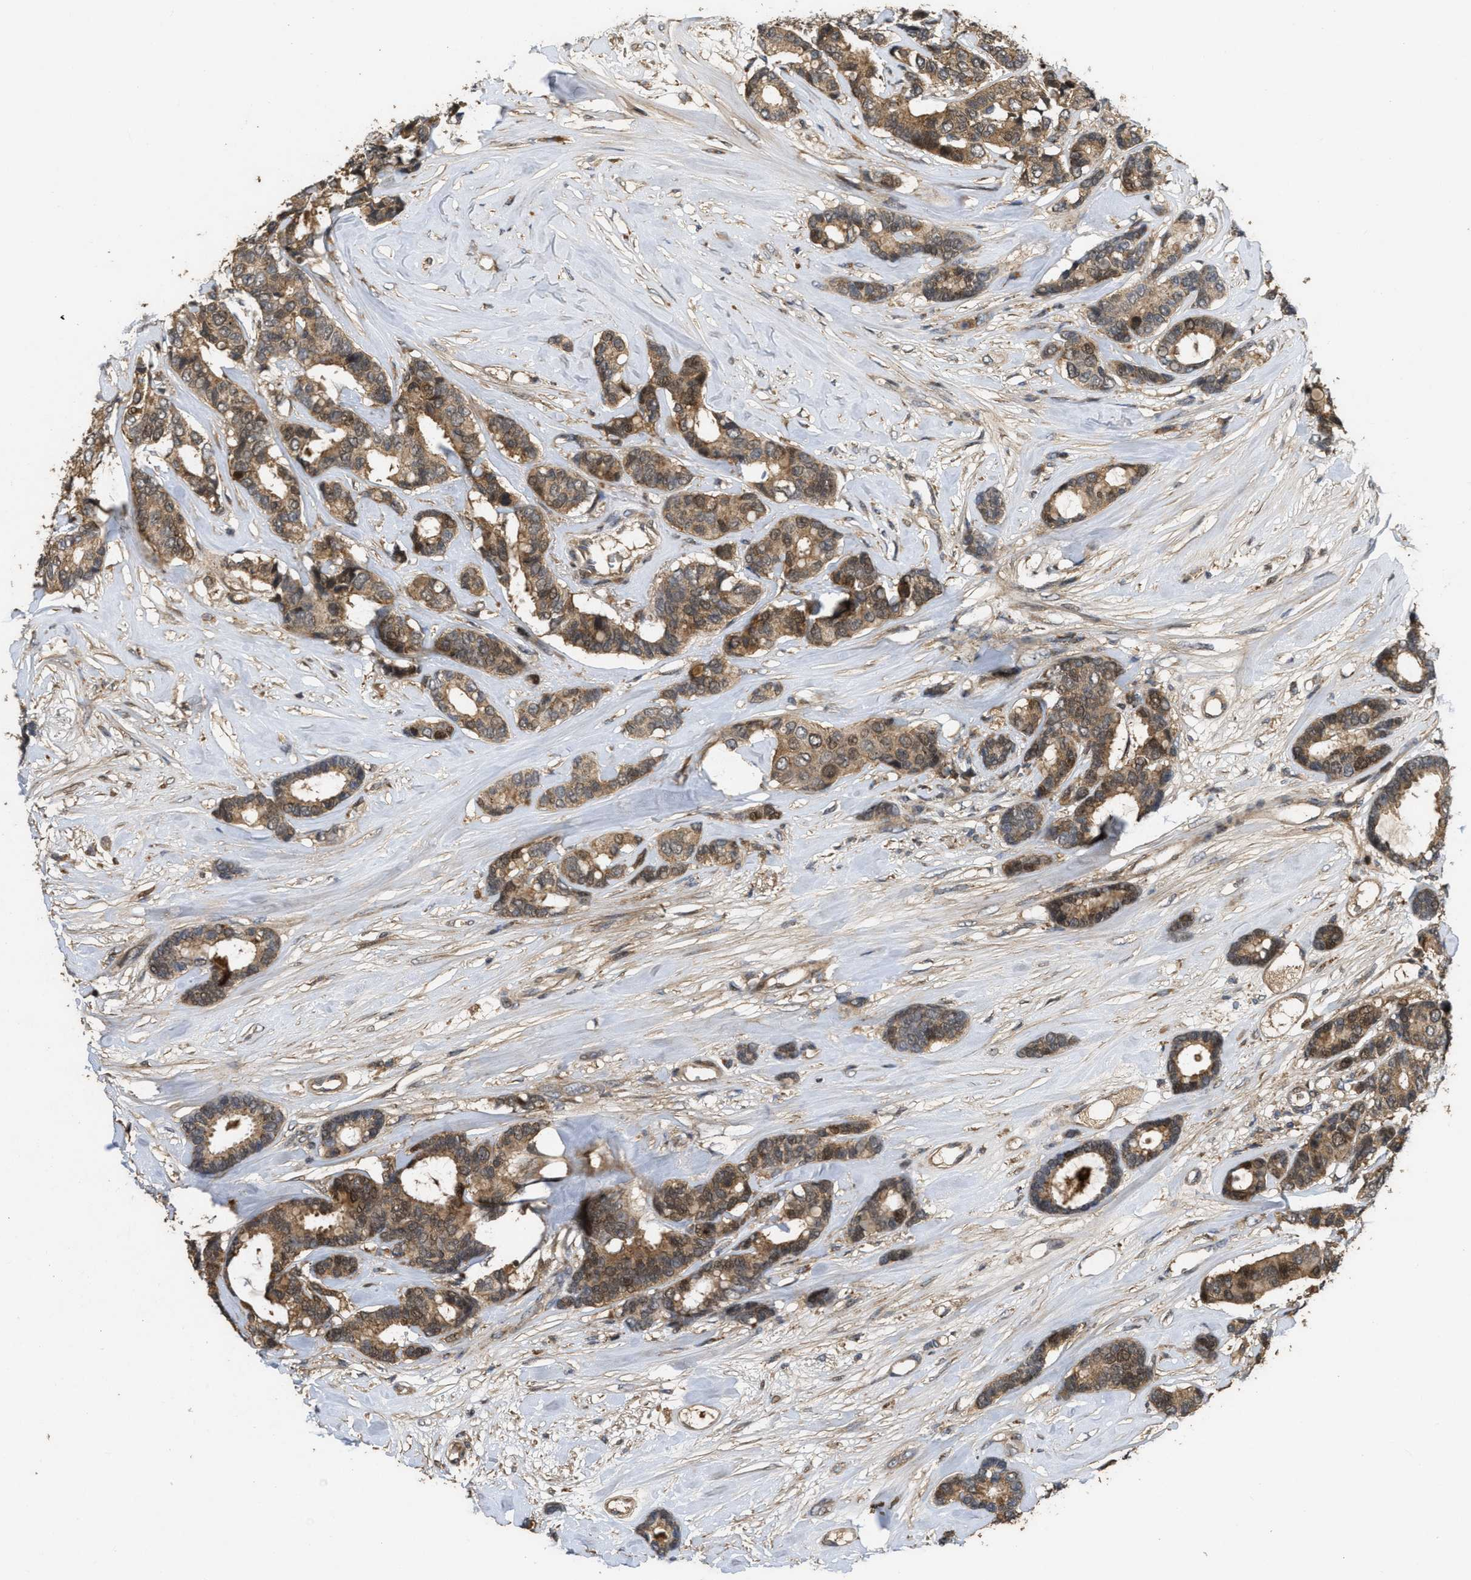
{"staining": {"intensity": "moderate", "quantity": ">75%", "location": "cytoplasmic/membranous,nuclear"}, "tissue": "breast cancer", "cell_type": "Tumor cells", "image_type": "cancer", "snomed": [{"axis": "morphology", "description": "Duct carcinoma"}, {"axis": "topography", "description": "Breast"}], "caption": "DAB immunohistochemical staining of human breast cancer reveals moderate cytoplasmic/membranous and nuclear protein staining in approximately >75% of tumor cells. (DAB IHC with brightfield microscopy, high magnification).", "gene": "CBR3", "patient": {"sex": "female", "age": 87}}